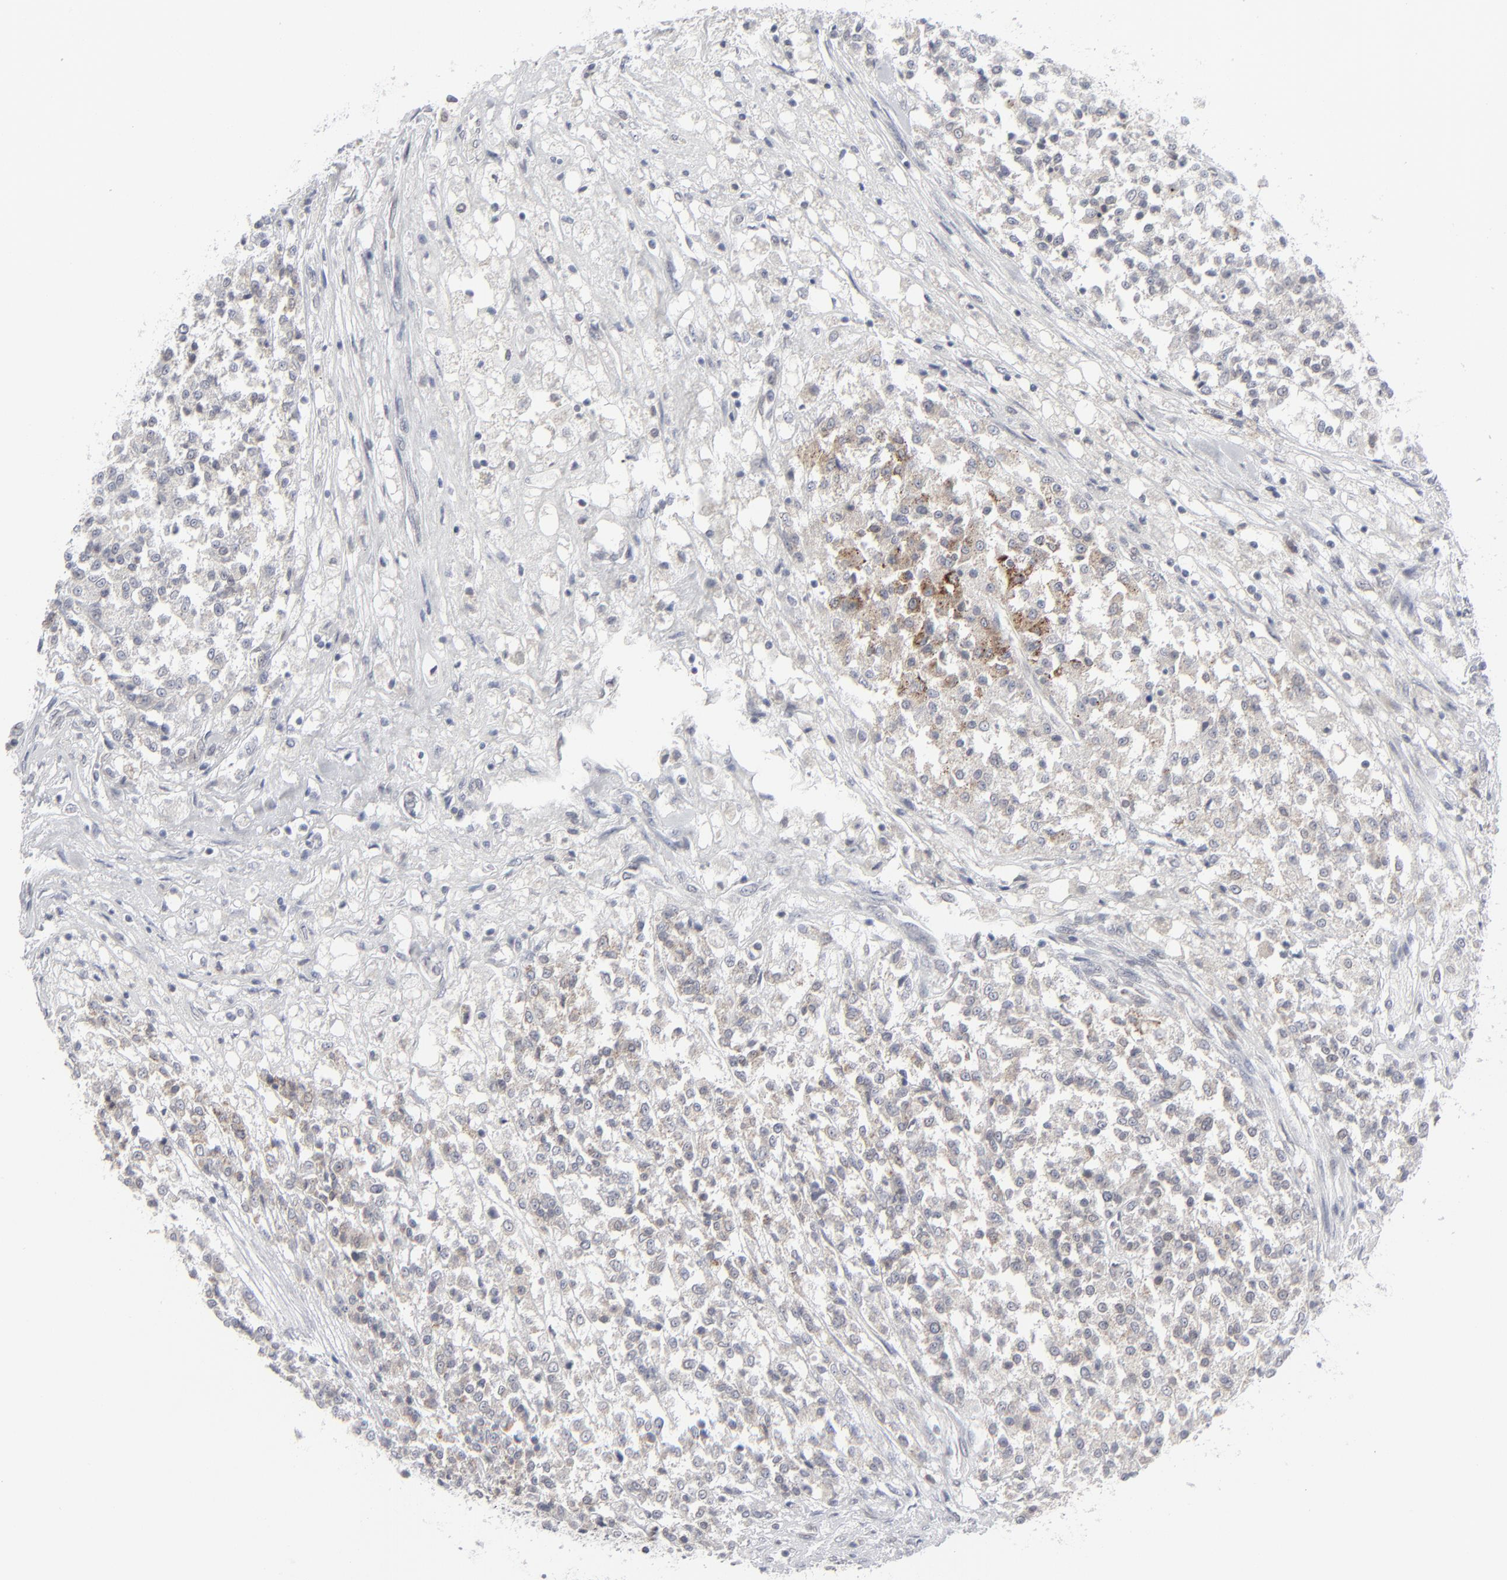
{"staining": {"intensity": "weak", "quantity": "25%-75%", "location": "cytoplasmic/membranous"}, "tissue": "testis cancer", "cell_type": "Tumor cells", "image_type": "cancer", "snomed": [{"axis": "morphology", "description": "Seminoma, NOS"}, {"axis": "topography", "description": "Testis"}], "caption": "Protein expression analysis of human seminoma (testis) reveals weak cytoplasmic/membranous staining in about 25%-75% of tumor cells.", "gene": "NUP88", "patient": {"sex": "male", "age": 59}}